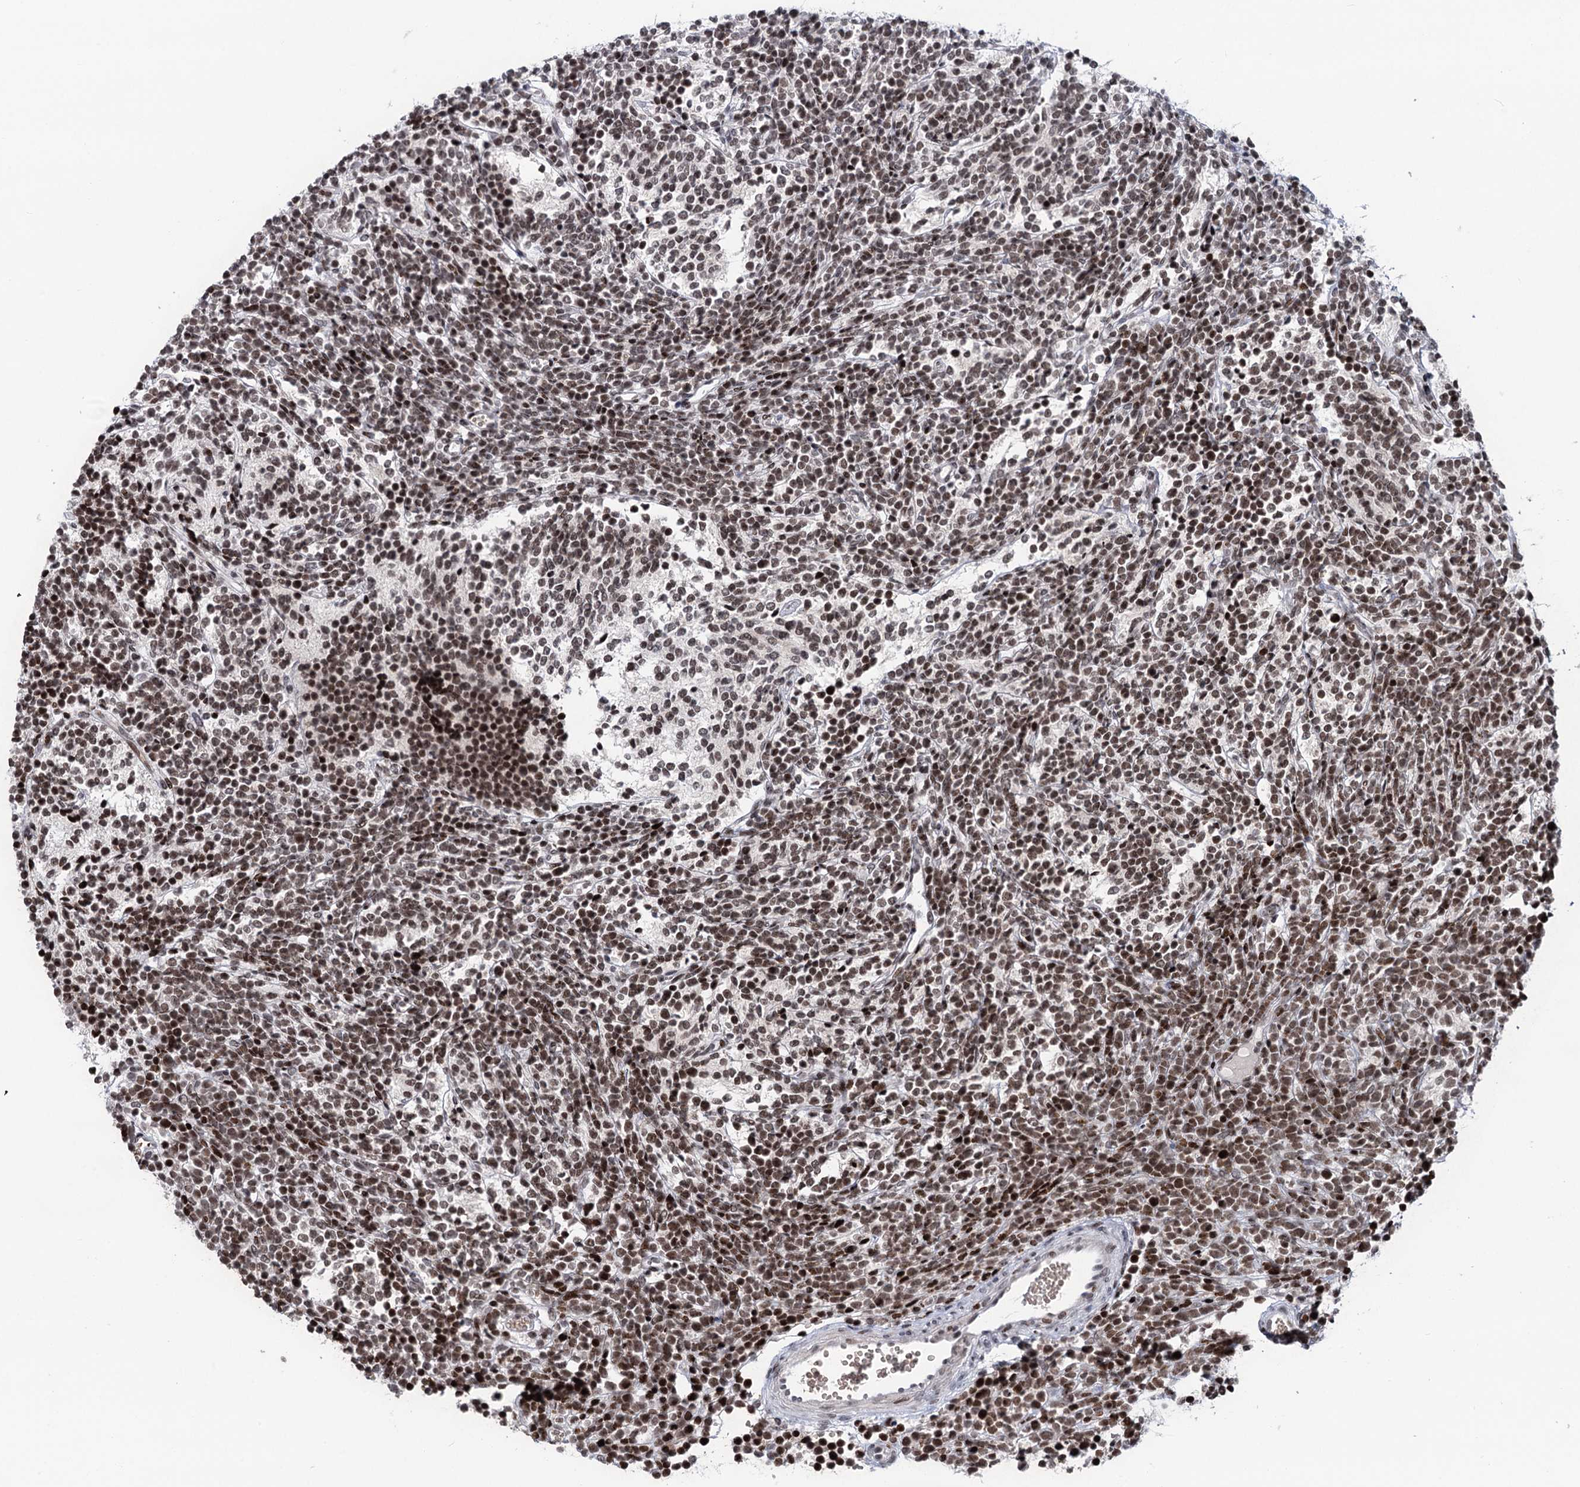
{"staining": {"intensity": "moderate", "quantity": ">75%", "location": "nuclear"}, "tissue": "glioma", "cell_type": "Tumor cells", "image_type": "cancer", "snomed": [{"axis": "morphology", "description": "Glioma, malignant, Low grade"}, {"axis": "topography", "description": "Brain"}], "caption": "A brown stain highlights moderate nuclear expression of a protein in human malignant glioma (low-grade) tumor cells.", "gene": "ZCCHC10", "patient": {"sex": "female", "age": 1}}